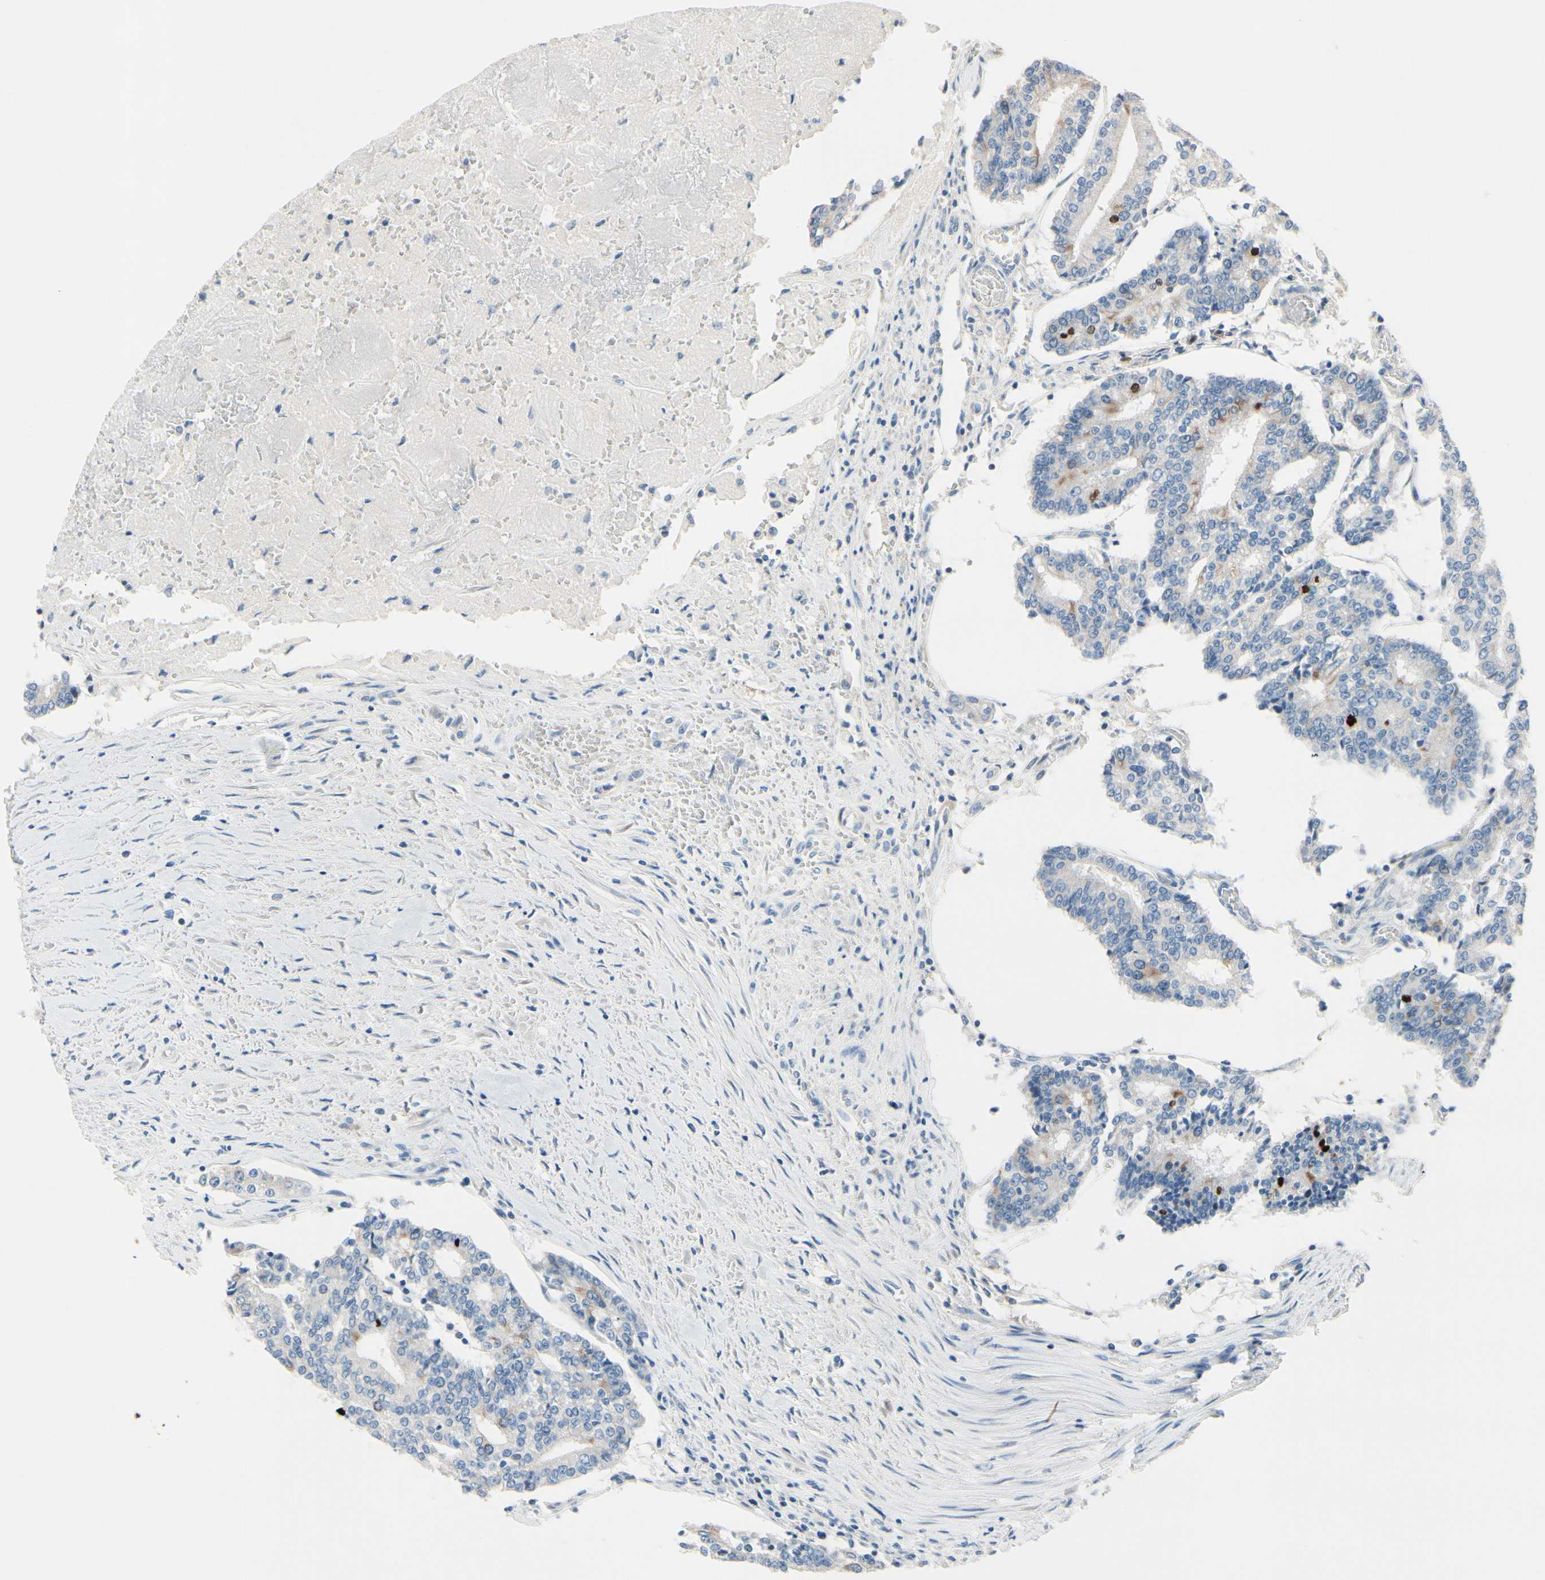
{"staining": {"intensity": "moderate", "quantity": "<25%", "location": "cytoplasmic/membranous"}, "tissue": "prostate cancer", "cell_type": "Tumor cells", "image_type": "cancer", "snomed": [{"axis": "morphology", "description": "Adenocarcinoma, High grade"}, {"axis": "topography", "description": "Prostate"}], "caption": "Brown immunohistochemical staining in human adenocarcinoma (high-grade) (prostate) reveals moderate cytoplasmic/membranous expression in about <25% of tumor cells.", "gene": "CKAP2", "patient": {"sex": "male", "age": 55}}